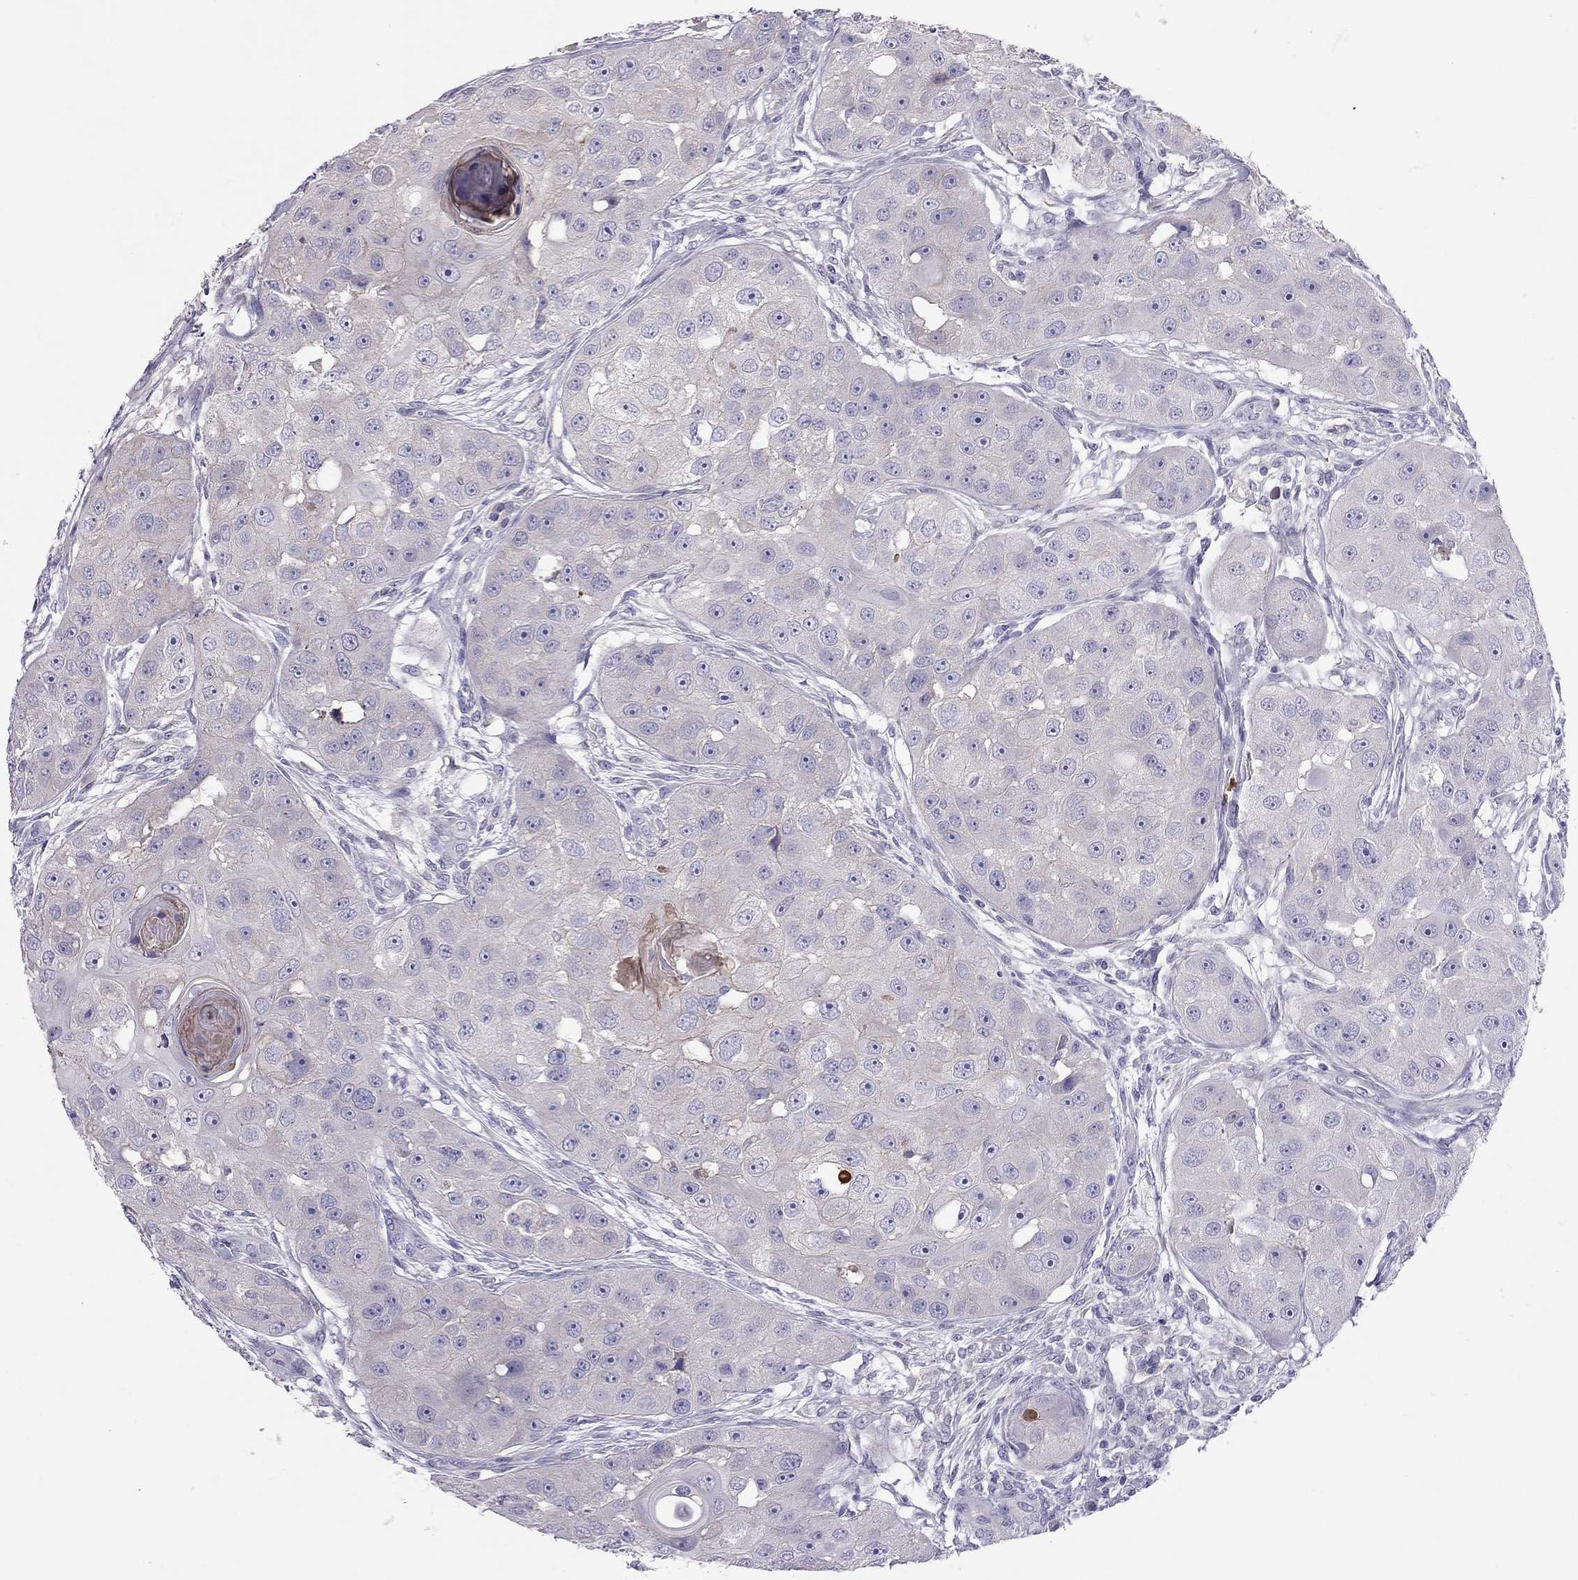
{"staining": {"intensity": "negative", "quantity": "none", "location": "none"}, "tissue": "head and neck cancer", "cell_type": "Tumor cells", "image_type": "cancer", "snomed": [{"axis": "morphology", "description": "Squamous cell carcinoma, NOS"}, {"axis": "topography", "description": "Head-Neck"}], "caption": "High power microscopy image of an immunohistochemistry micrograph of squamous cell carcinoma (head and neck), revealing no significant staining in tumor cells.", "gene": "RHD", "patient": {"sex": "male", "age": 51}}